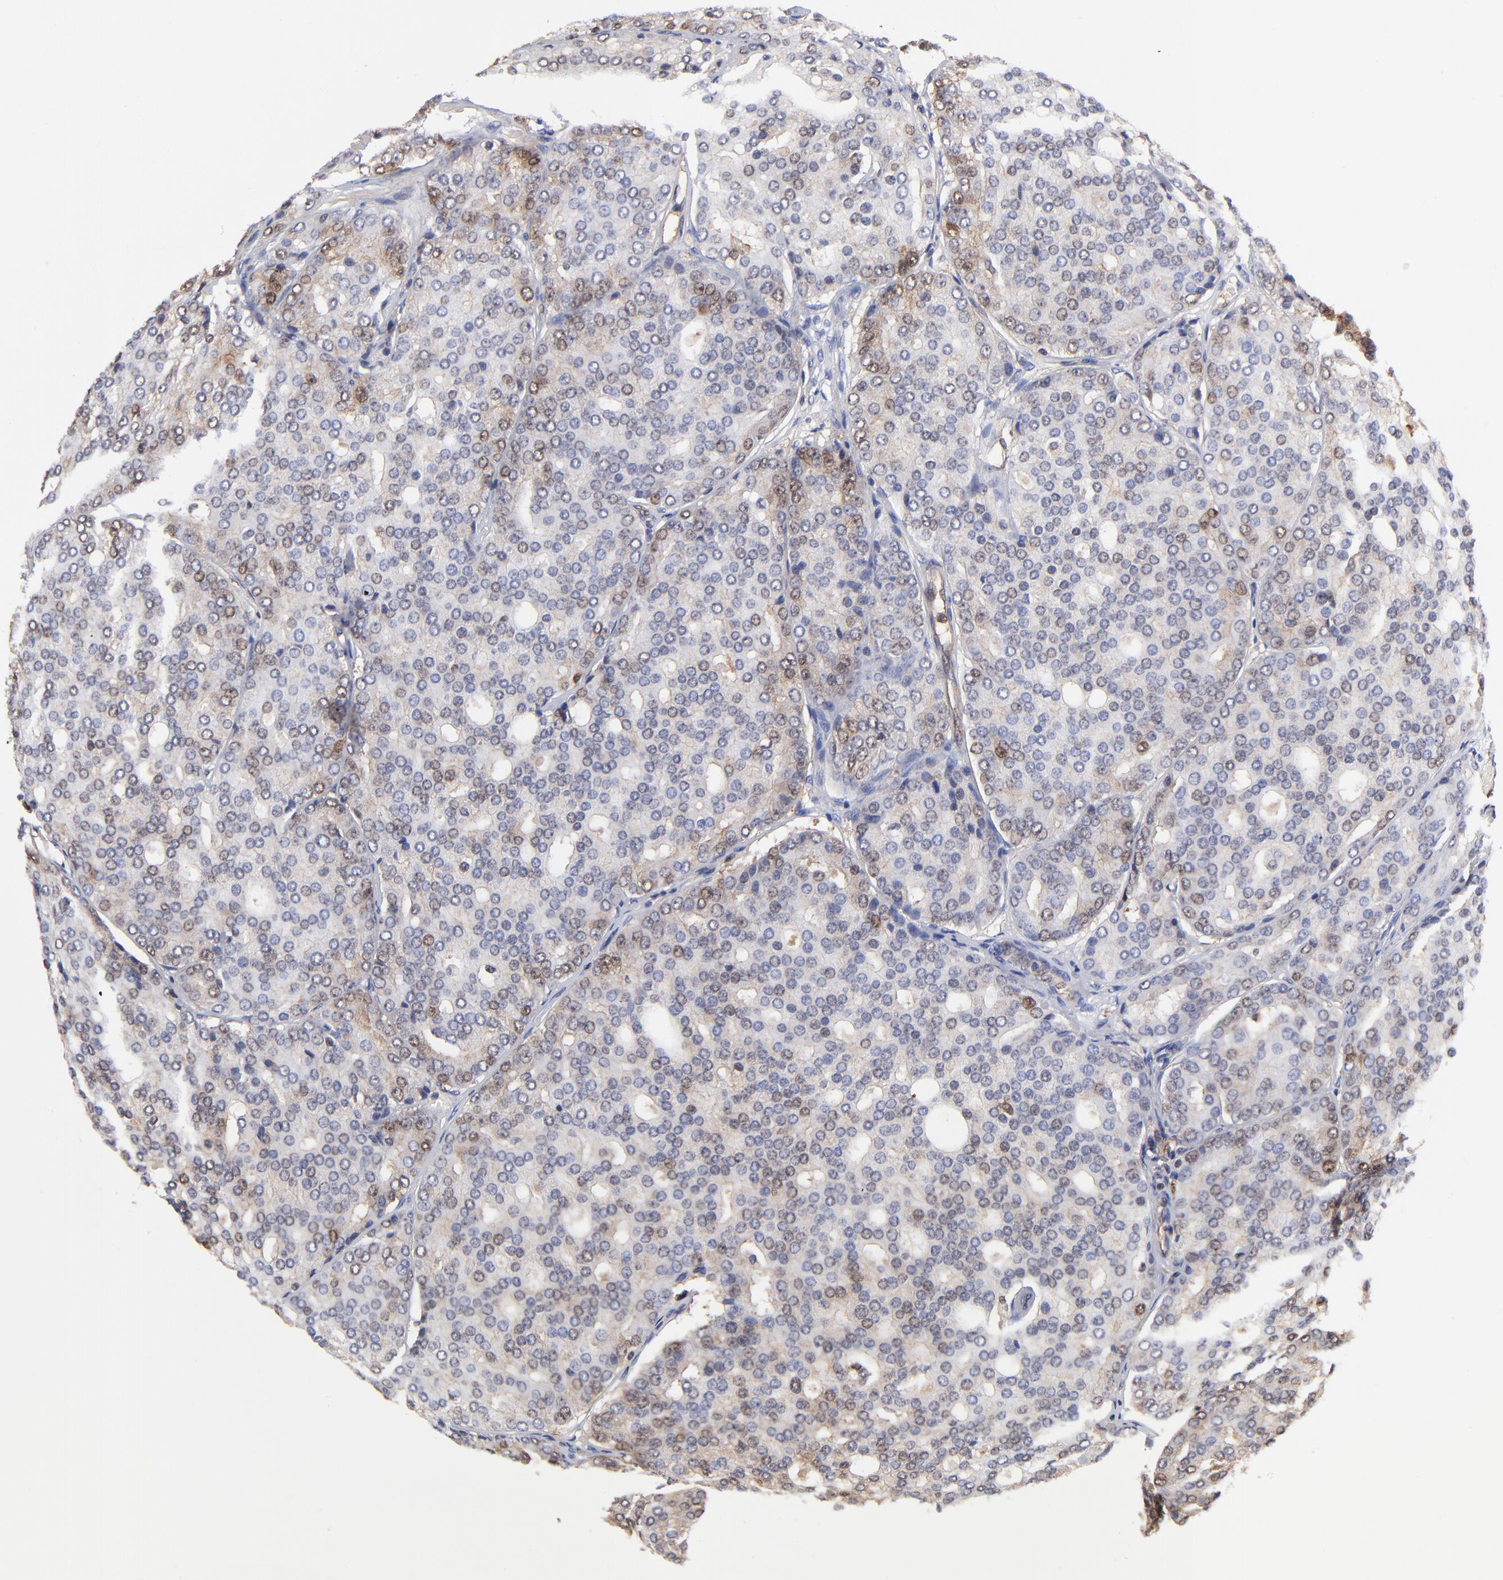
{"staining": {"intensity": "weak", "quantity": "25%-75%", "location": "cytoplasmic/membranous,nuclear"}, "tissue": "prostate cancer", "cell_type": "Tumor cells", "image_type": "cancer", "snomed": [{"axis": "morphology", "description": "Adenocarcinoma, High grade"}, {"axis": "topography", "description": "Prostate"}], "caption": "The image exhibits staining of prostate cancer (adenocarcinoma (high-grade)), revealing weak cytoplasmic/membranous and nuclear protein expression (brown color) within tumor cells.", "gene": "DCTPP1", "patient": {"sex": "male", "age": 64}}